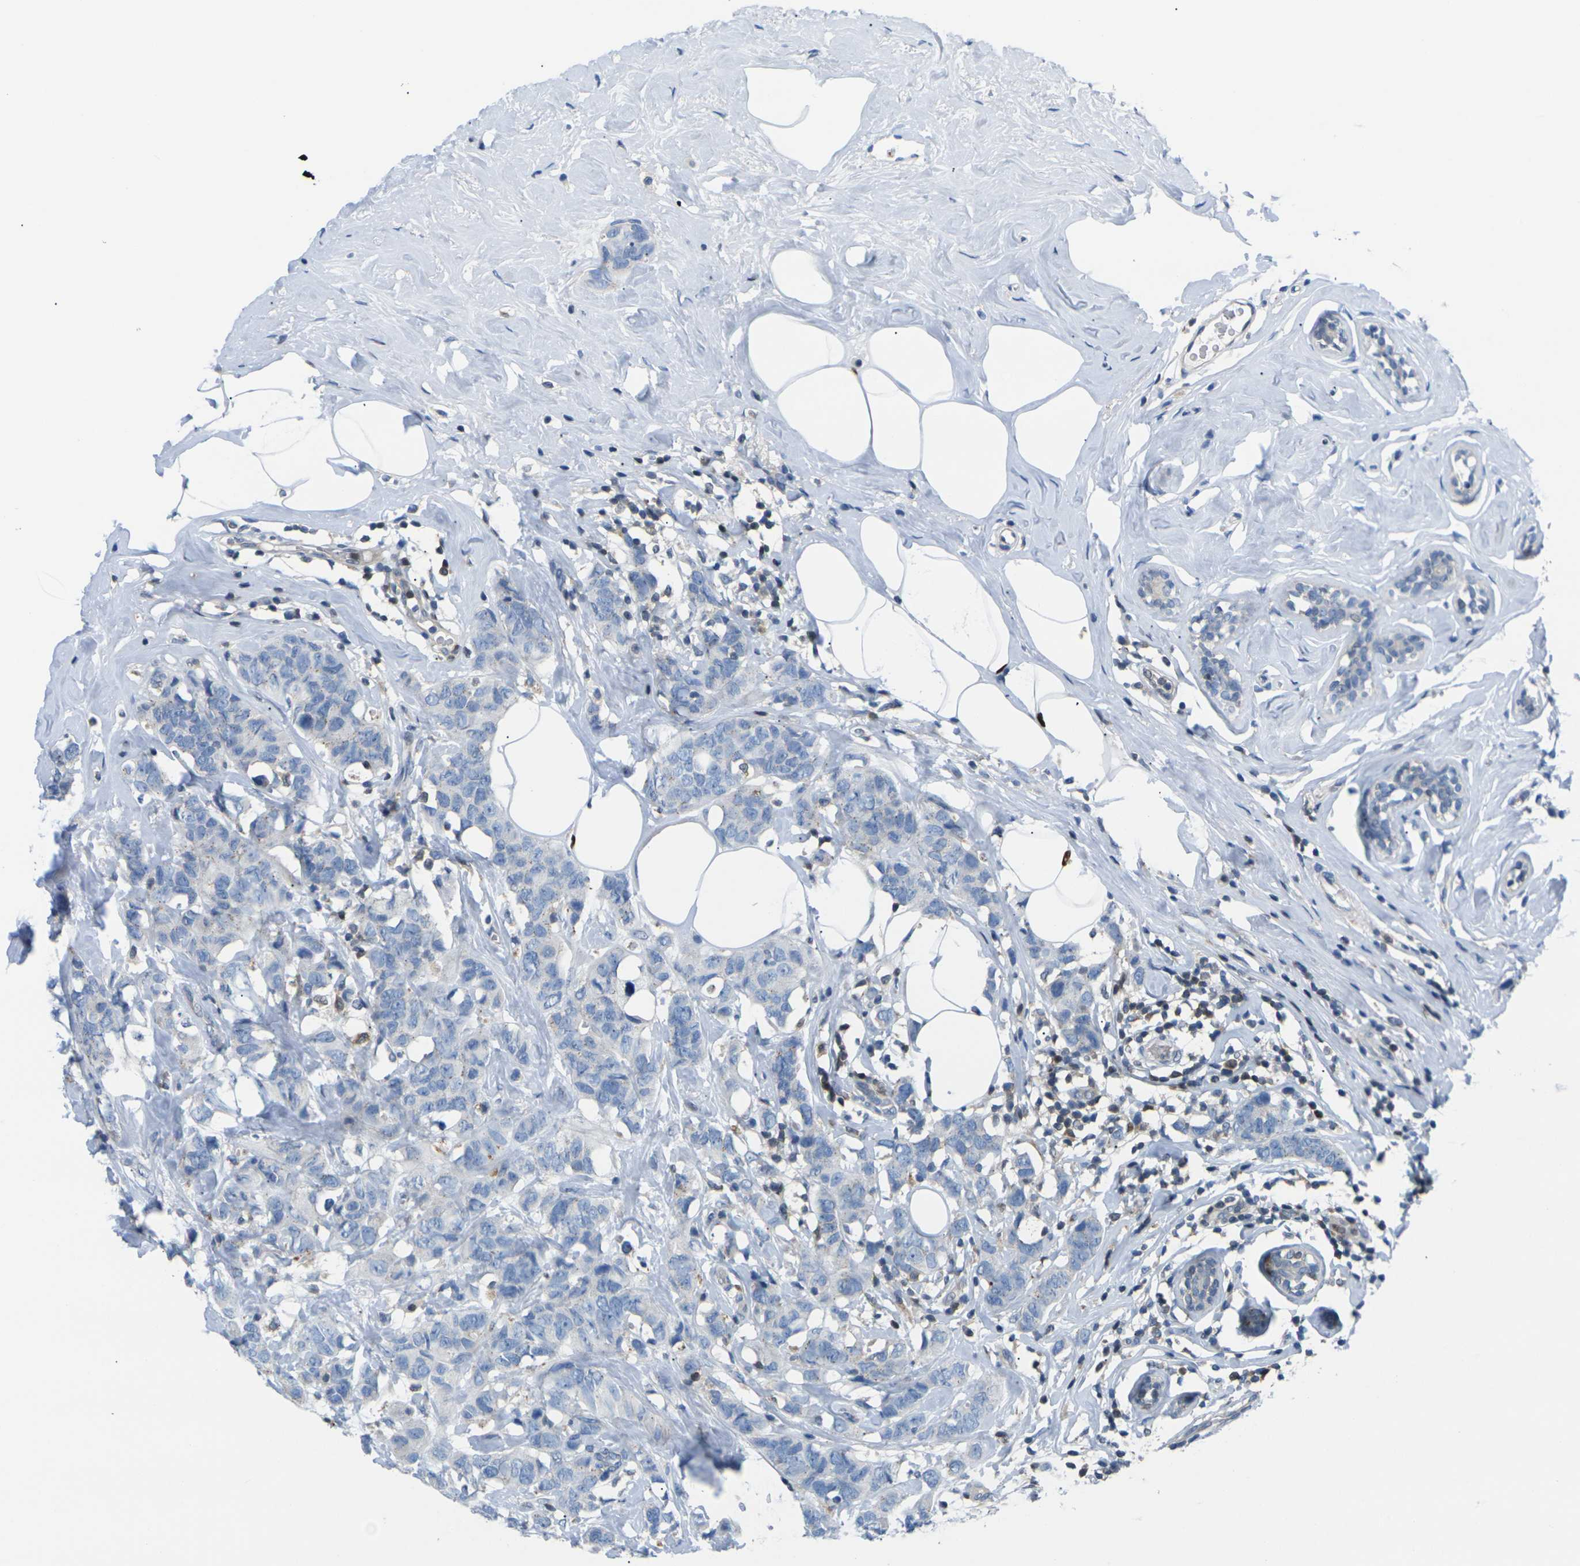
{"staining": {"intensity": "moderate", "quantity": "<25%", "location": "cytoplasmic/membranous"}, "tissue": "breast cancer", "cell_type": "Tumor cells", "image_type": "cancer", "snomed": [{"axis": "morphology", "description": "Normal tissue, NOS"}, {"axis": "morphology", "description": "Duct carcinoma"}, {"axis": "topography", "description": "Breast"}], "caption": "IHC photomicrograph of neoplastic tissue: human breast cancer stained using immunohistochemistry (IHC) displays low levels of moderate protein expression localized specifically in the cytoplasmic/membranous of tumor cells, appearing as a cytoplasmic/membranous brown color.", "gene": "RPS6KA3", "patient": {"sex": "female", "age": 50}}